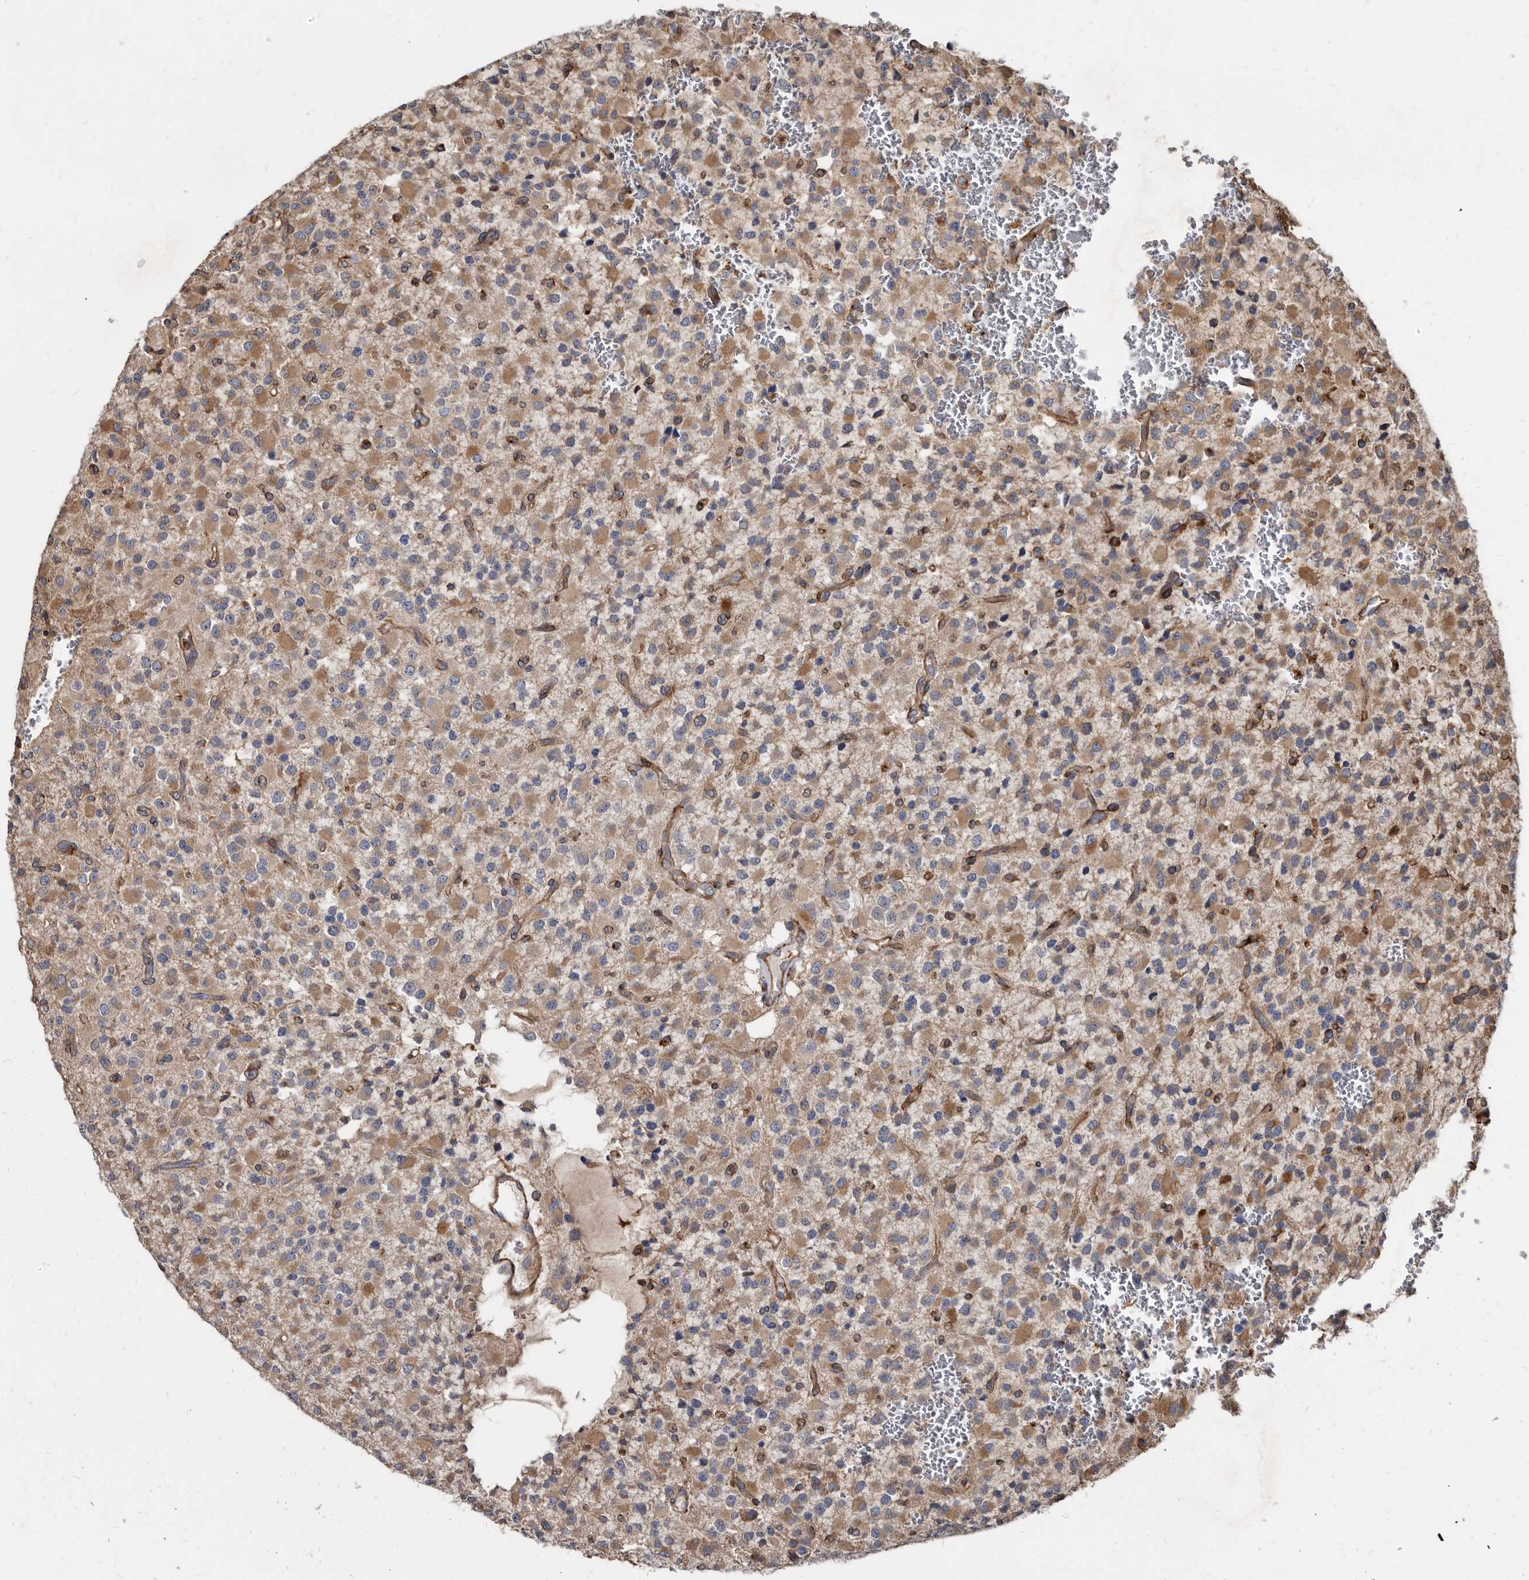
{"staining": {"intensity": "weak", "quantity": "25%-75%", "location": "cytoplasmic/membranous"}, "tissue": "glioma", "cell_type": "Tumor cells", "image_type": "cancer", "snomed": [{"axis": "morphology", "description": "Glioma, malignant, High grade"}, {"axis": "topography", "description": "Brain"}], "caption": "Weak cytoplasmic/membranous positivity is present in about 25%-75% of tumor cells in high-grade glioma (malignant).", "gene": "KCTD20", "patient": {"sex": "male", "age": 34}}